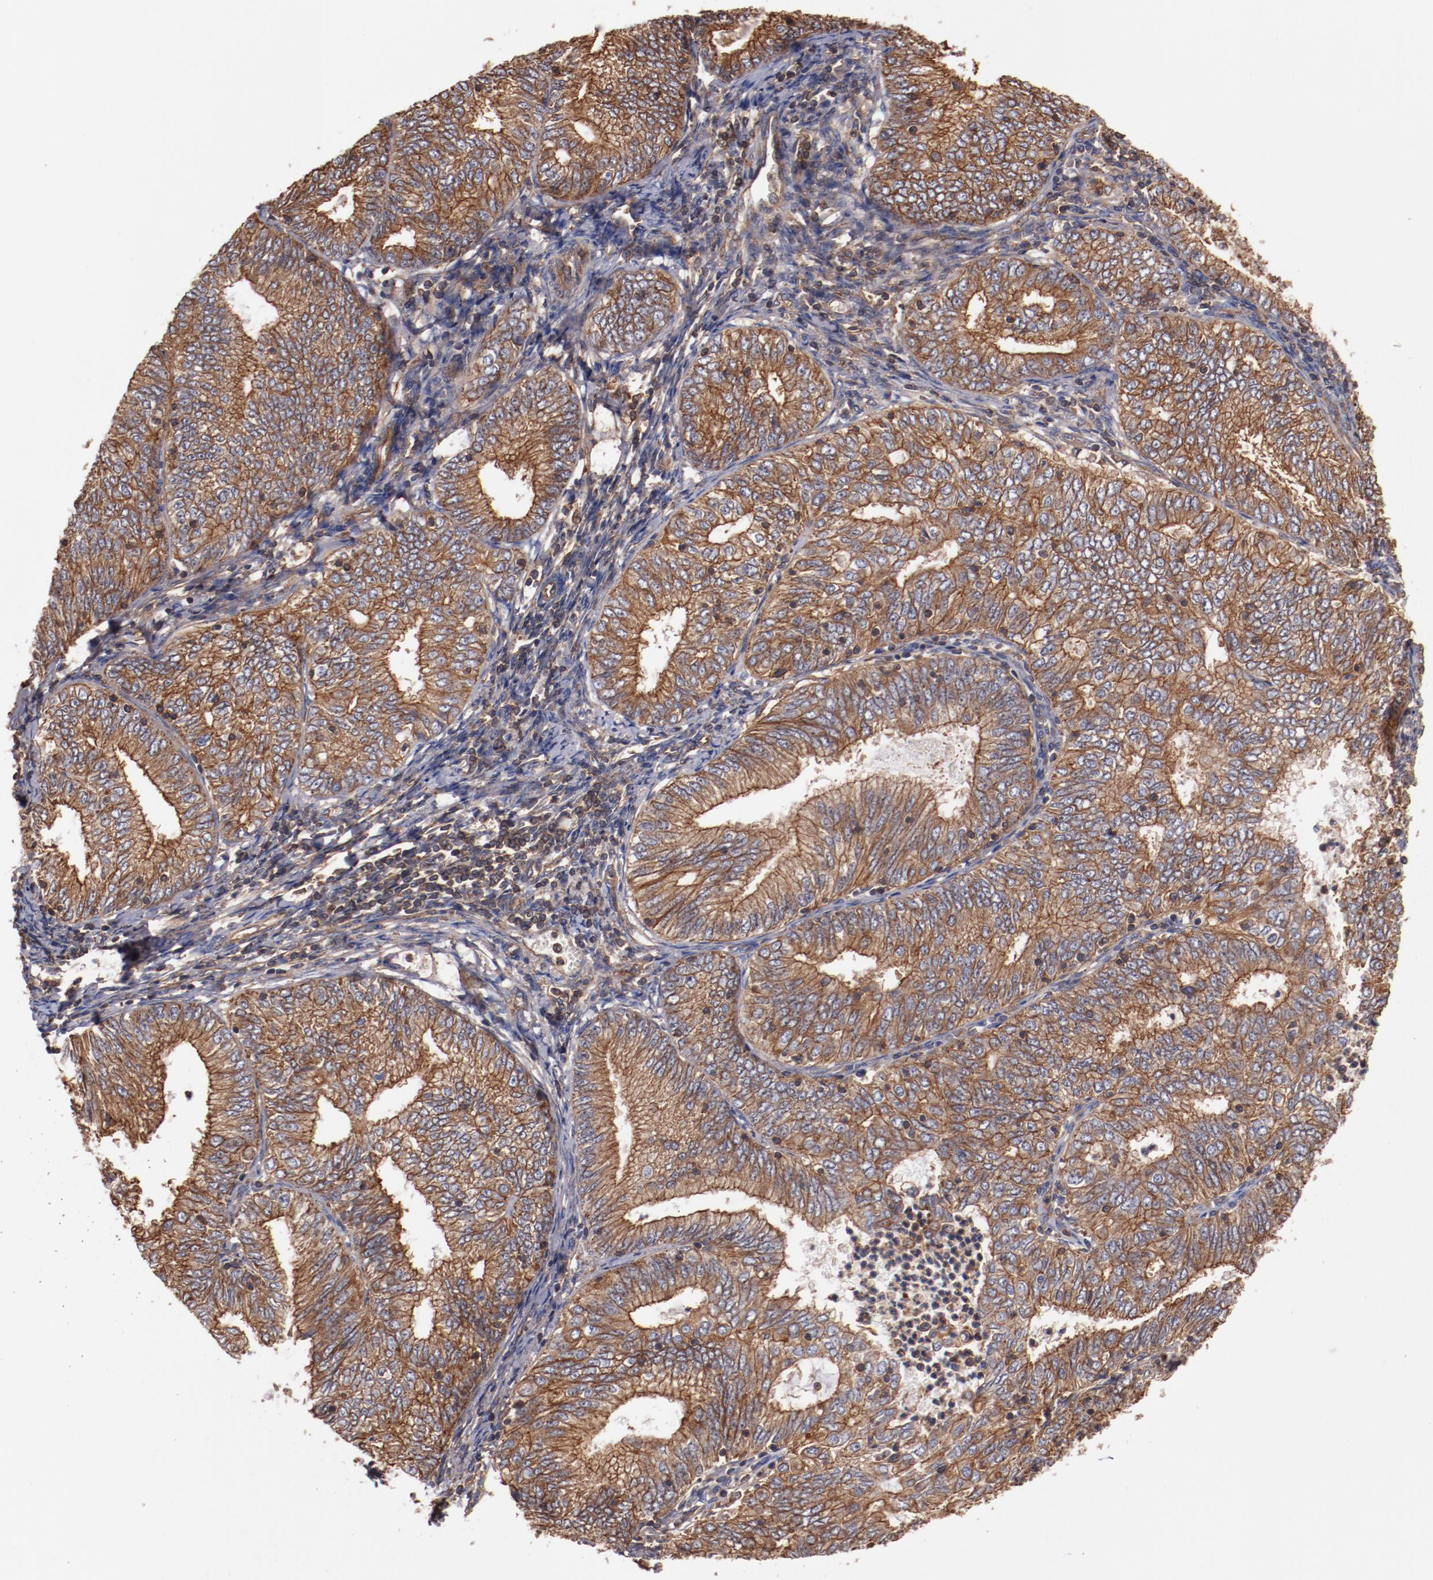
{"staining": {"intensity": "strong", "quantity": ">75%", "location": "cytoplasmic/membranous"}, "tissue": "endometrial cancer", "cell_type": "Tumor cells", "image_type": "cancer", "snomed": [{"axis": "morphology", "description": "Adenocarcinoma, NOS"}, {"axis": "topography", "description": "Endometrium"}], "caption": "Protein analysis of endometrial cancer tissue displays strong cytoplasmic/membranous staining in approximately >75% of tumor cells.", "gene": "TMOD3", "patient": {"sex": "female", "age": 69}}